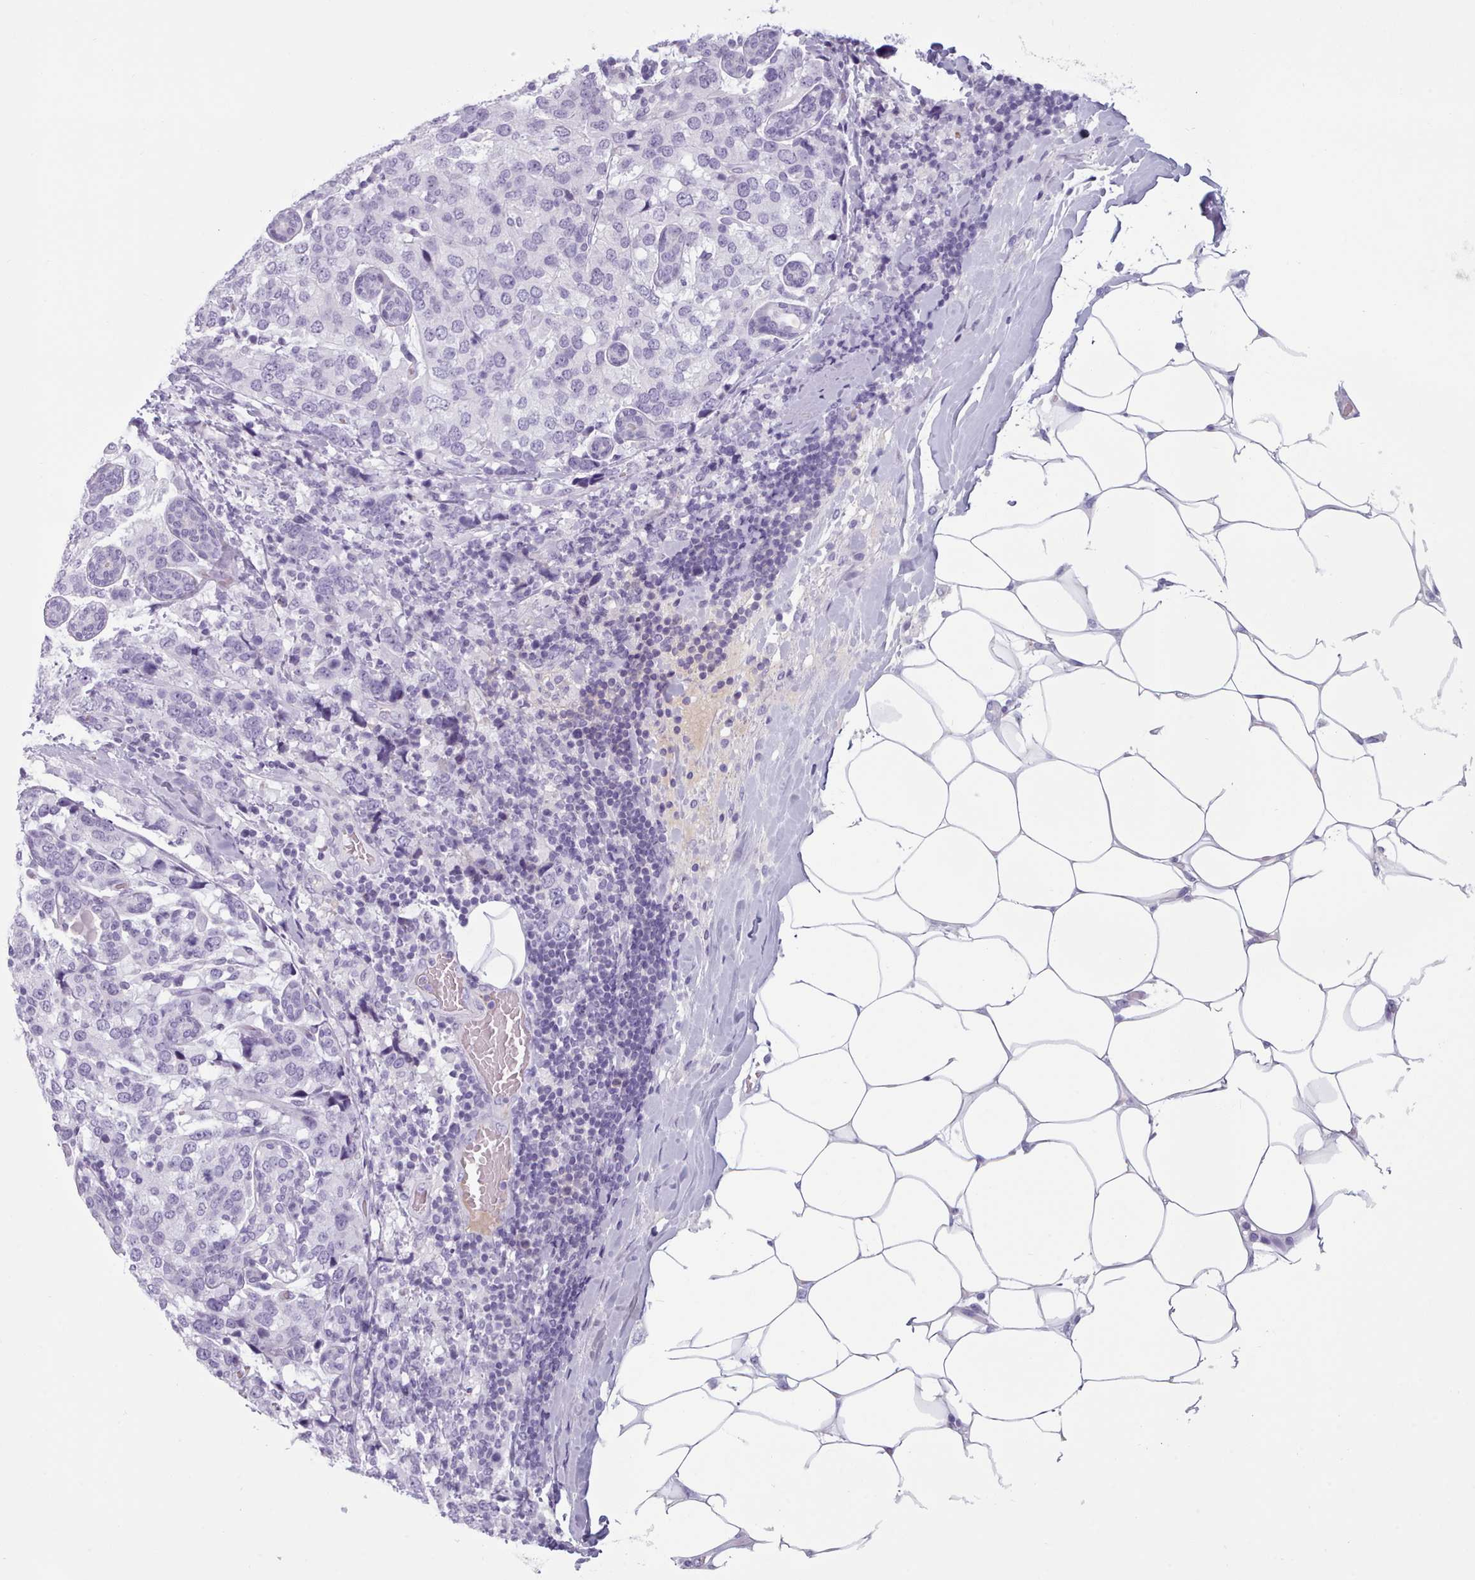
{"staining": {"intensity": "negative", "quantity": "none", "location": "none"}, "tissue": "breast cancer", "cell_type": "Tumor cells", "image_type": "cancer", "snomed": [{"axis": "morphology", "description": "Lobular carcinoma"}, {"axis": "topography", "description": "Breast"}], "caption": "Tumor cells are negative for protein expression in human breast cancer (lobular carcinoma). (DAB (3,3'-diaminobenzidine) IHC with hematoxylin counter stain).", "gene": "ZNF43", "patient": {"sex": "female", "age": 59}}